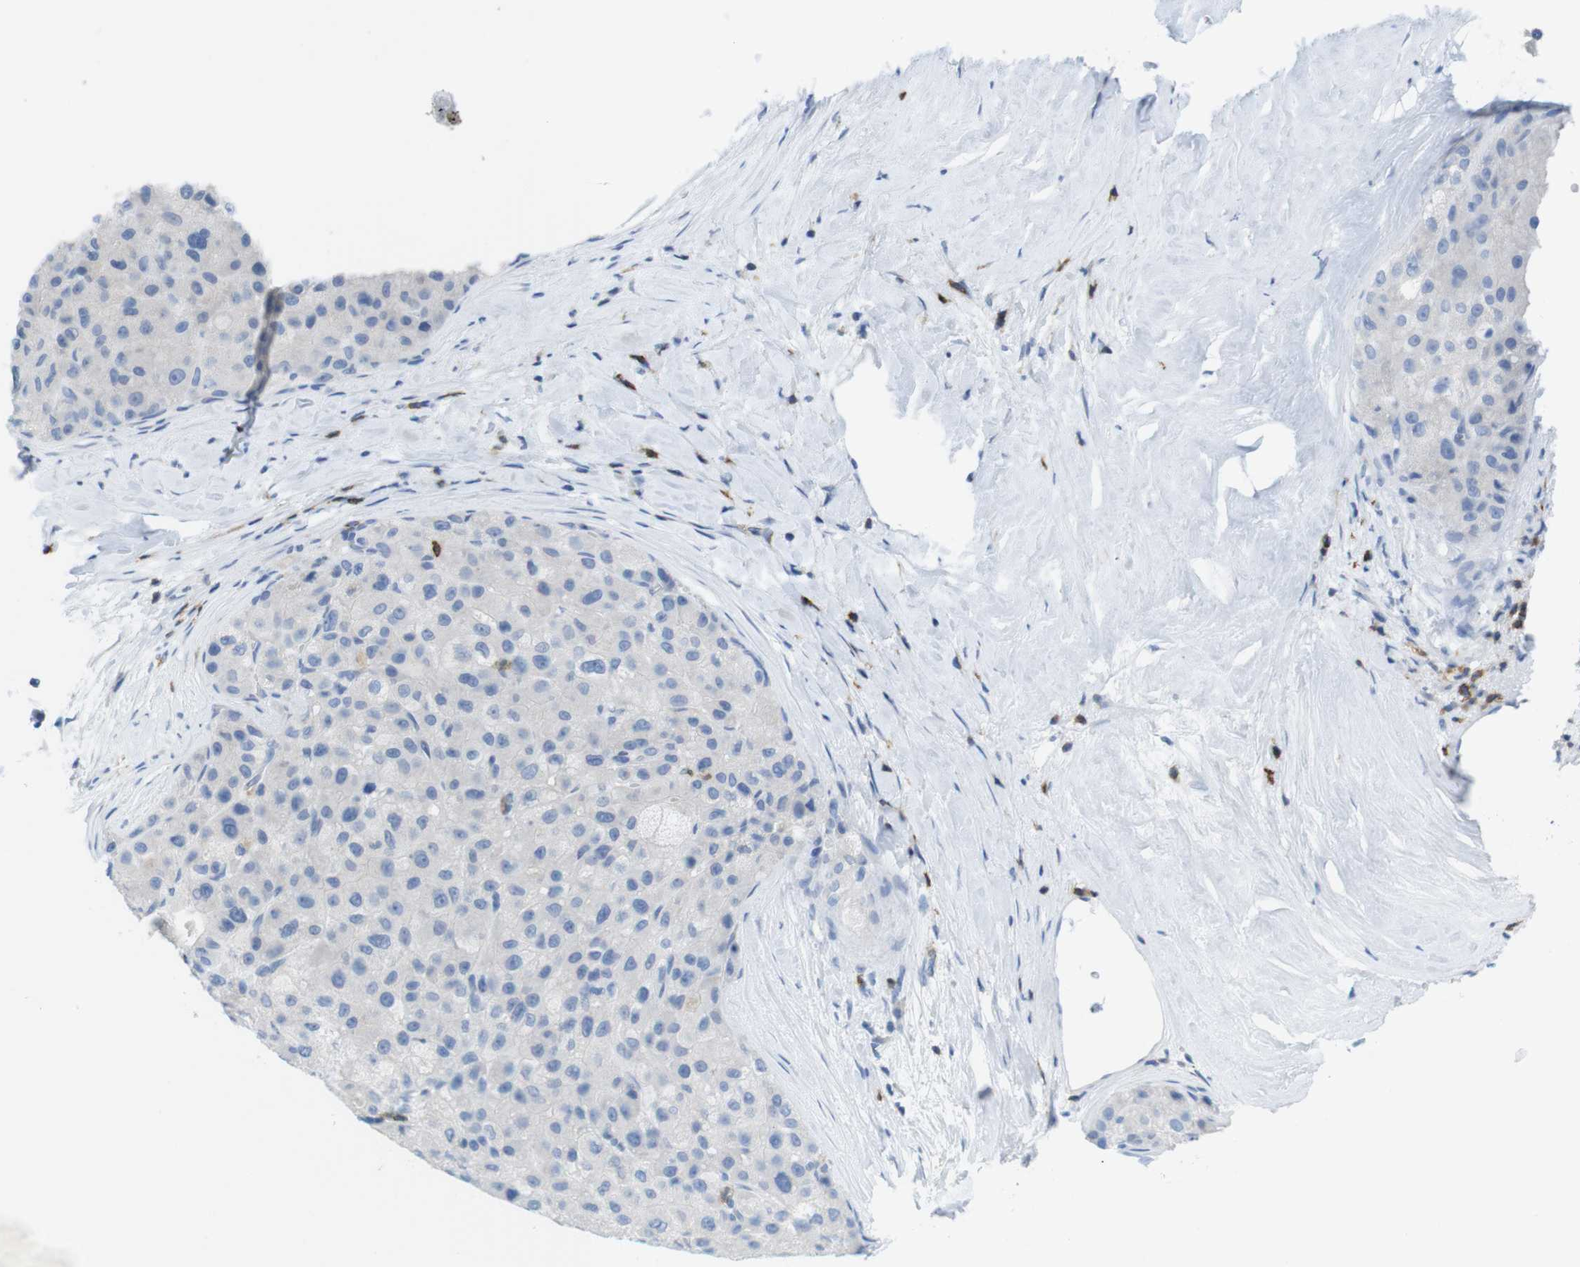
{"staining": {"intensity": "negative", "quantity": "none", "location": "none"}, "tissue": "liver cancer", "cell_type": "Tumor cells", "image_type": "cancer", "snomed": [{"axis": "morphology", "description": "Carcinoma, Hepatocellular, NOS"}, {"axis": "topography", "description": "Liver"}], "caption": "Micrograph shows no significant protein expression in tumor cells of liver cancer.", "gene": "CD5", "patient": {"sex": "male", "age": 80}}